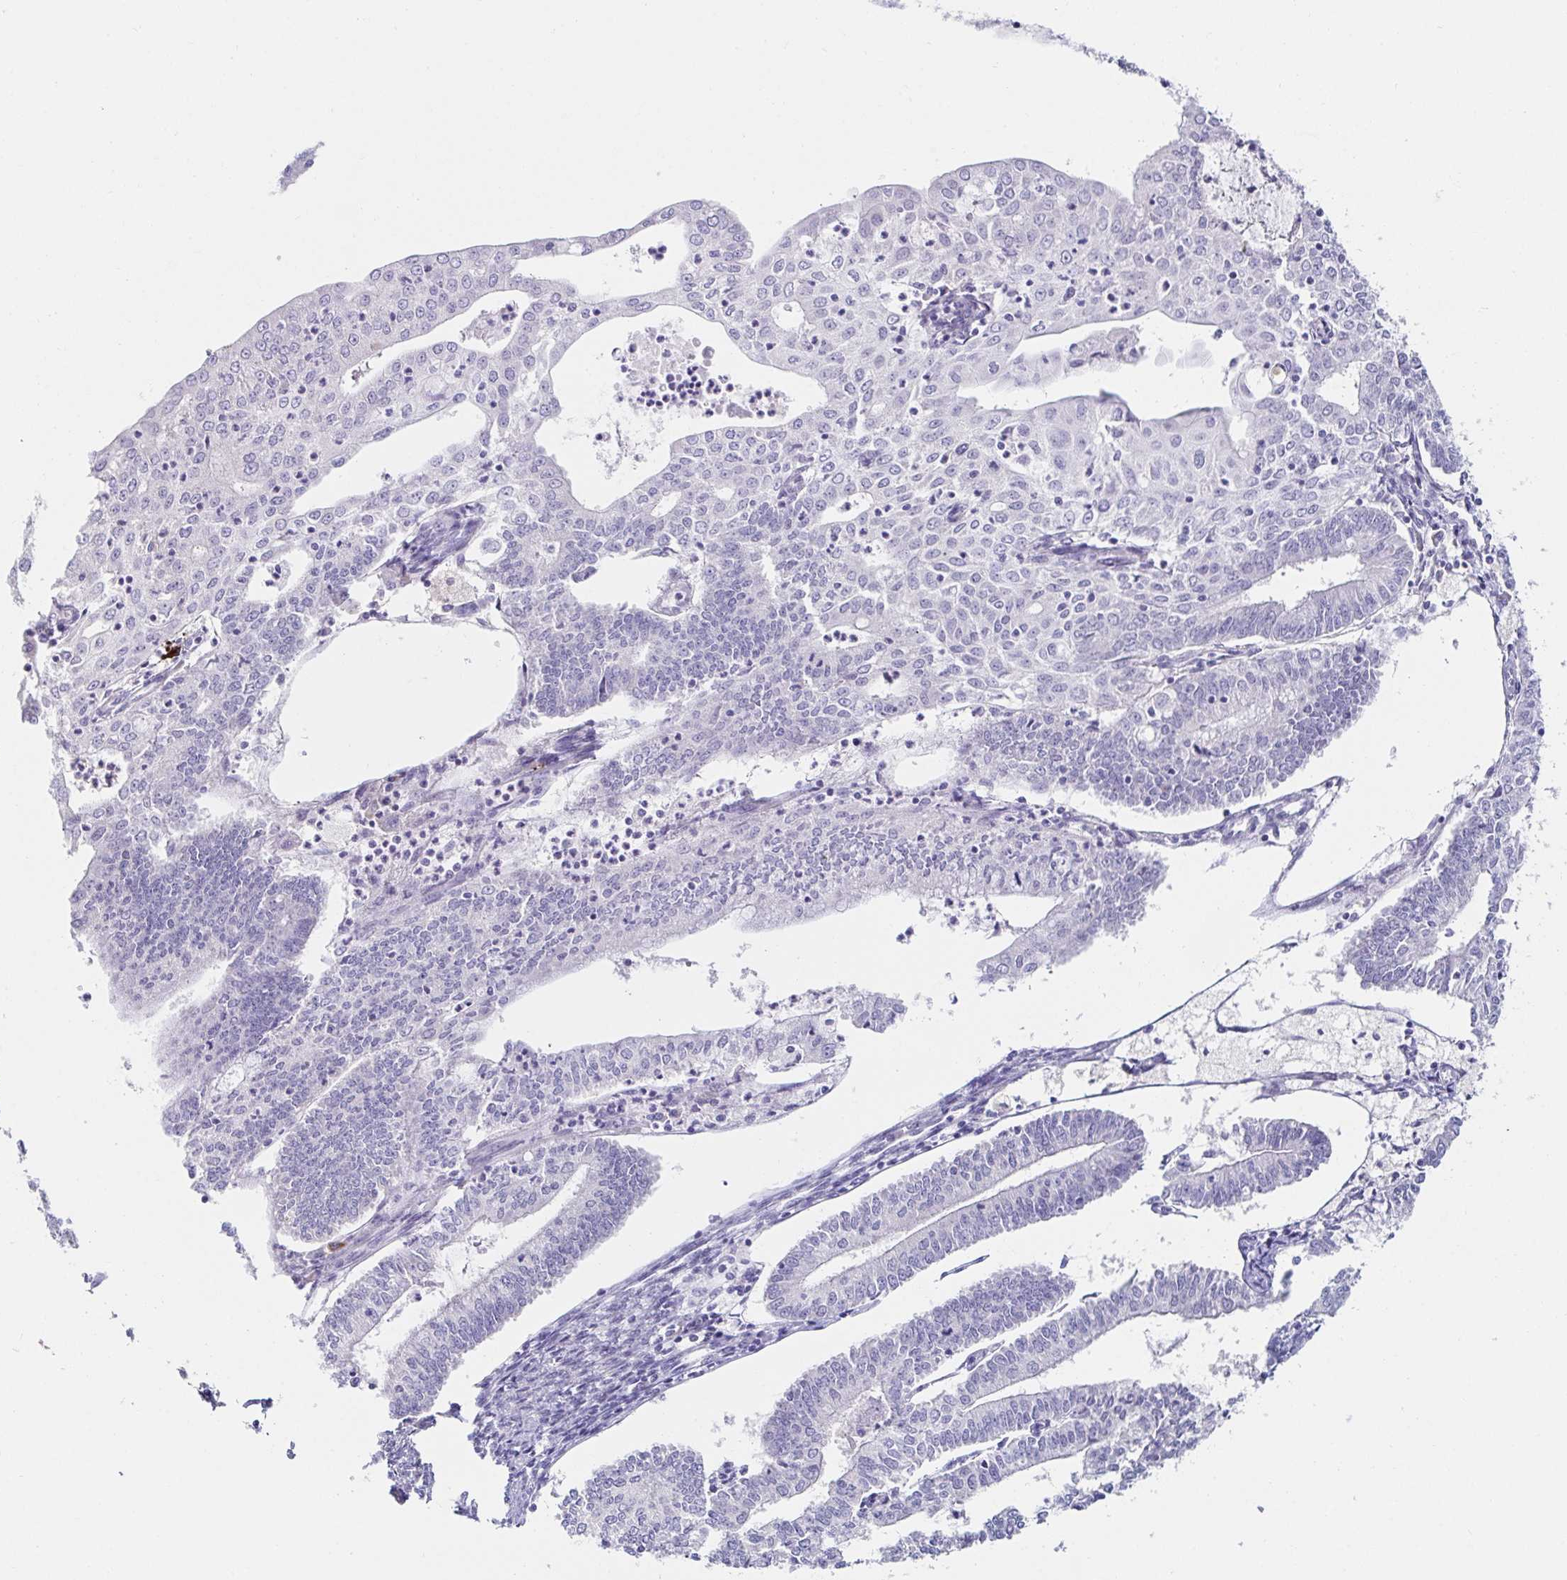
{"staining": {"intensity": "negative", "quantity": "none", "location": "none"}, "tissue": "endometrial cancer", "cell_type": "Tumor cells", "image_type": "cancer", "snomed": [{"axis": "morphology", "description": "Adenocarcinoma, NOS"}, {"axis": "topography", "description": "Endometrium"}], "caption": "IHC of endometrial adenocarcinoma exhibits no positivity in tumor cells.", "gene": "C4orf17", "patient": {"sex": "female", "age": 61}}